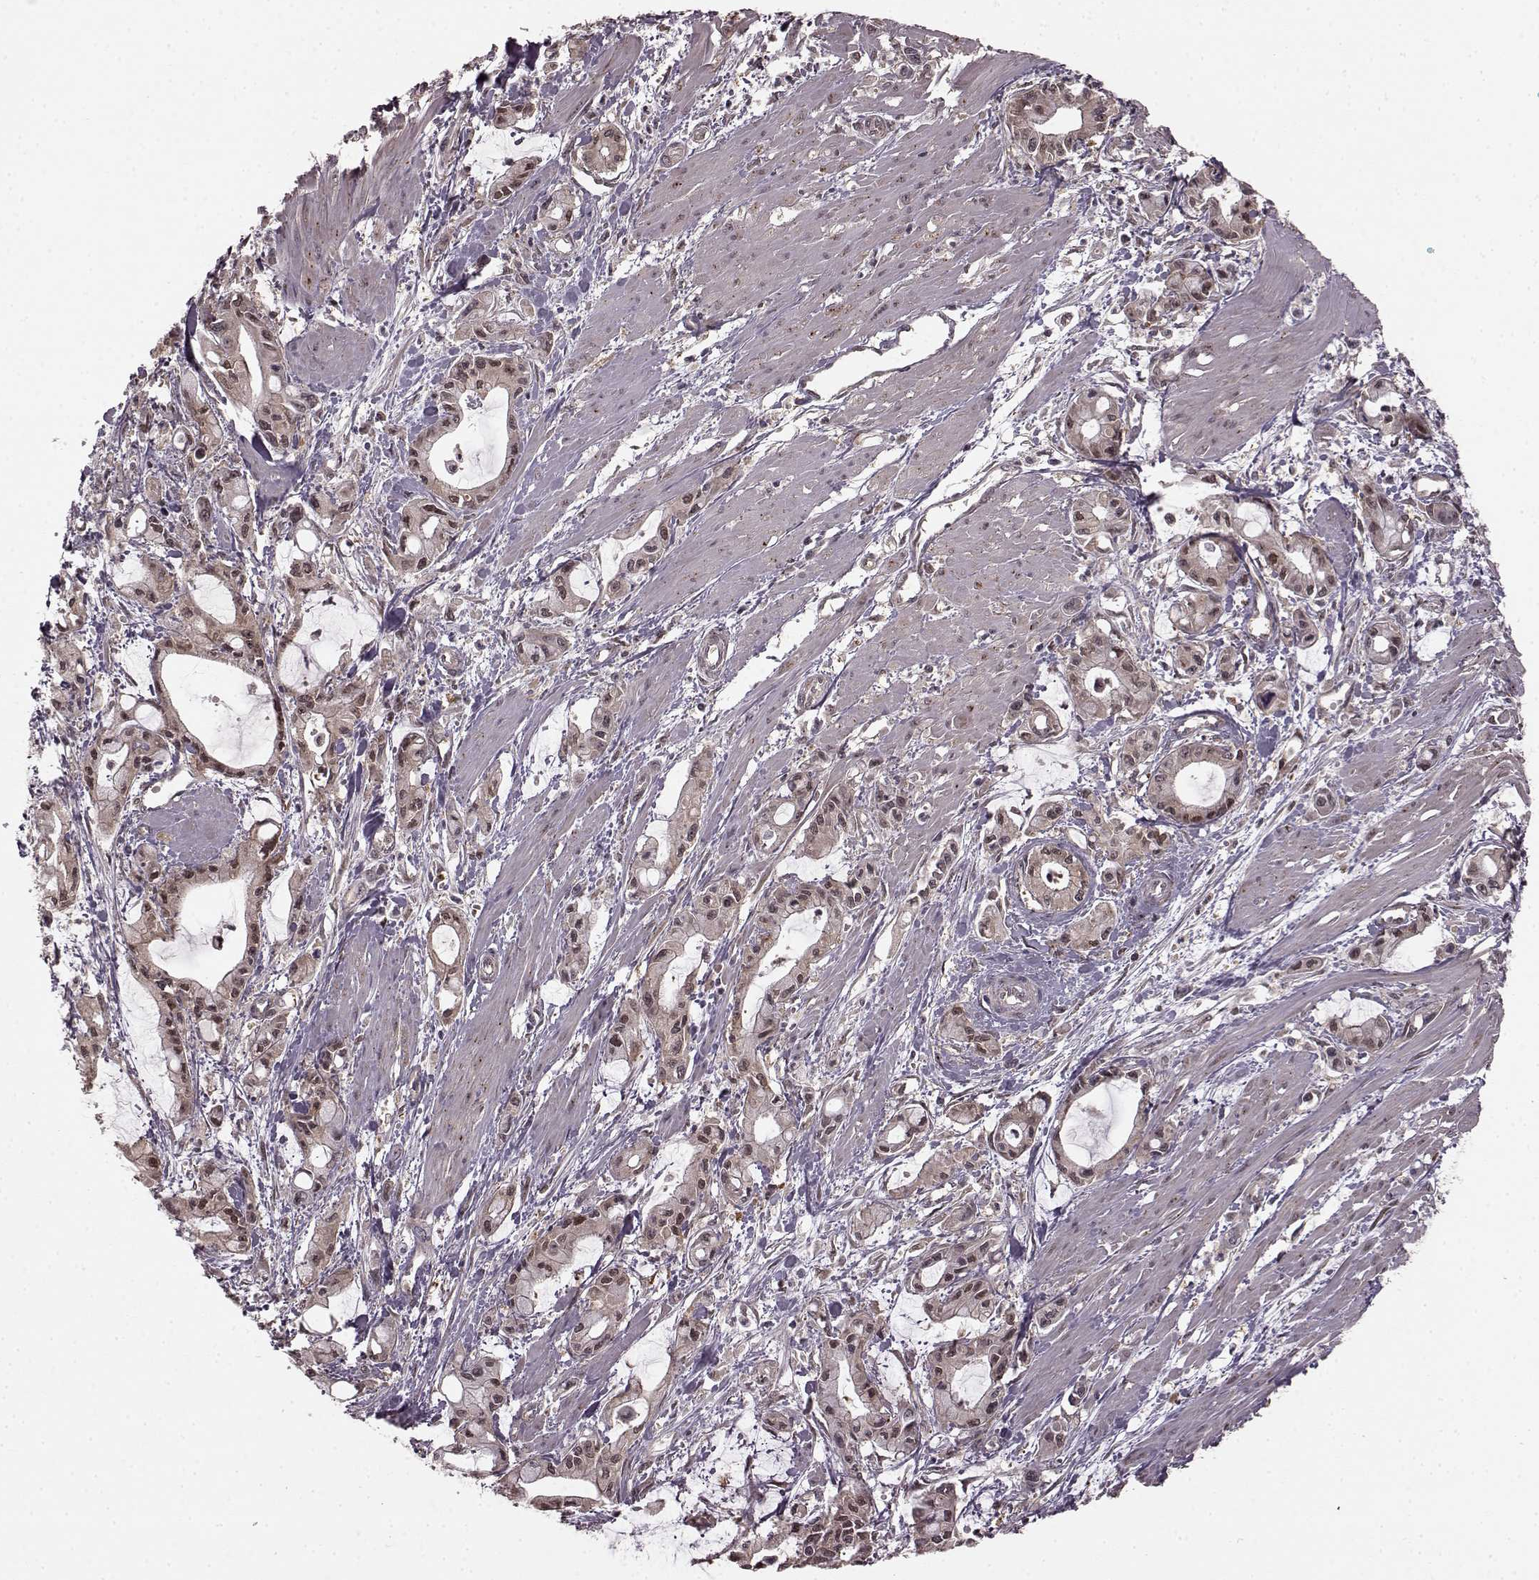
{"staining": {"intensity": "weak", "quantity": "25%-75%", "location": "nuclear"}, "tissue": "pancreatic cancer", "cell_type": "Tumor cells", "image_type": "cancer", "snomed": [{"axis": "morphology", "description": "Adenocarcinoma, NOS"}, {"axis": "topography", "description": "Pancreas"}], "caption": "Pancreatic cancer stained for a protein (brown) reveals weak nuclear positive positivity in about 25%-75% of tumor cells.", "gene": "GSS", "patient": {"sex": "male", "age": 48}}